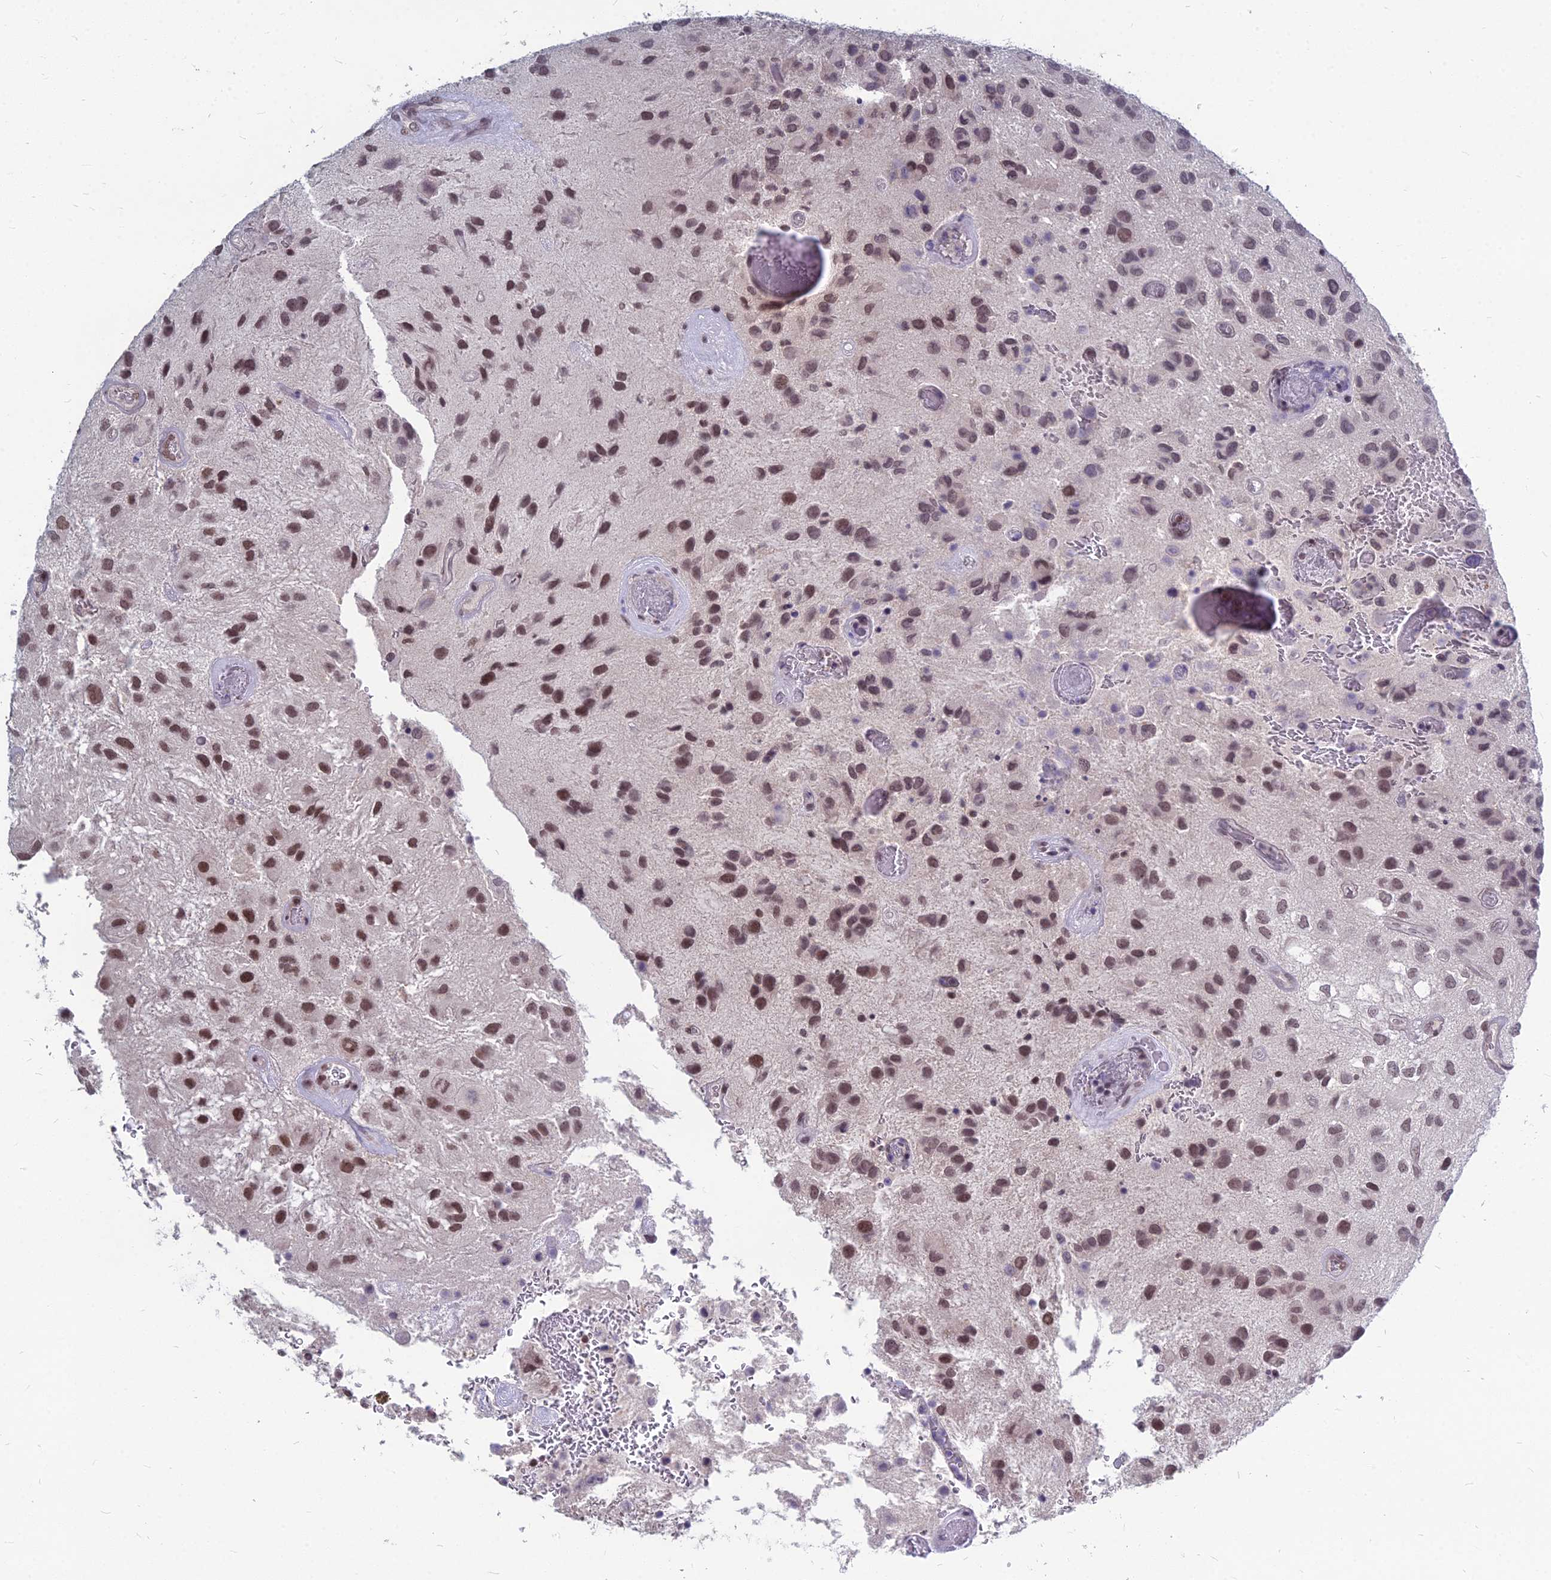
{"staining": {"intensity": "moderate", "quantity": "25%-75%", "location": "nuclear"}, "tissue": "glioma", "cell_type": "Tumor cells", "image_type": "cancer", "snomed": [{"axis": "morphology", "description": "Glioma, malignant, Low grade"}, {"axis": "topography", "description": "Brain"}], "caption": "Tumor cells display moderate nuclear expression in about 25%-75% of cells in malignant low-grade glioma.", "gene": "KAT7", "patient": {"sex": "male", "age": 66}}